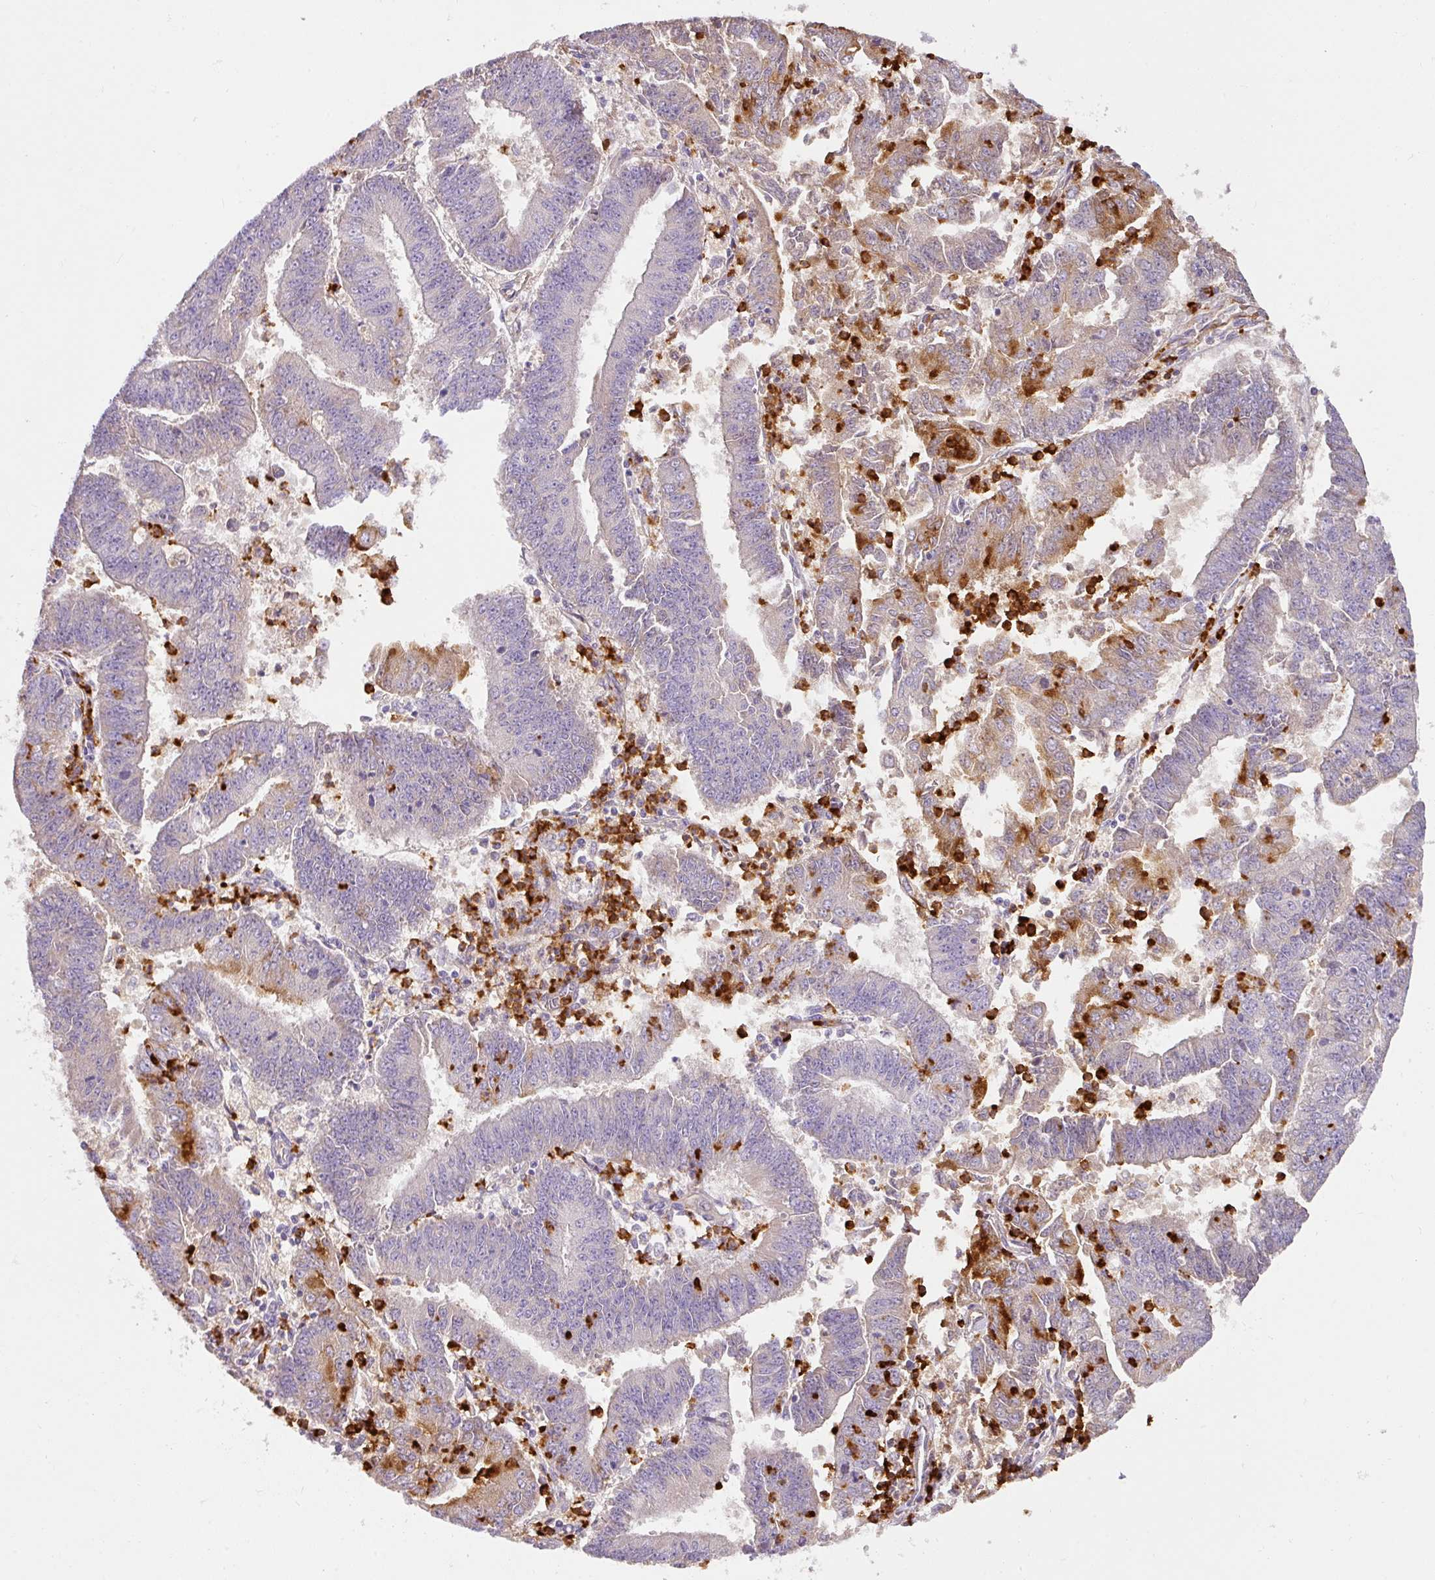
{"staining": {"intensity": "moderate", "quantity": "<25%", "location": "cytoplasmic/membranous"}, "tissue": "endometrial cancer", "cell_type": "Tumor cells", "image_type": "cancer", "snomed": [{"axis": "morphology", "description": "Adenocarcinoma, NOS"}, {"axis": "topography", "description": "Endometrium"}], "caption": "Protein staining reveals moderate cytoplasmic/membranous staining in approximately <25% of tumor cells in endometrial adenocarcinoma. (Stains: DAB in brown, nuclei in blue, Microscopy: brightfield microscopy at high magnification).", "gene": "CRISP3", "patient": {"sex": "female", "age": 73}}